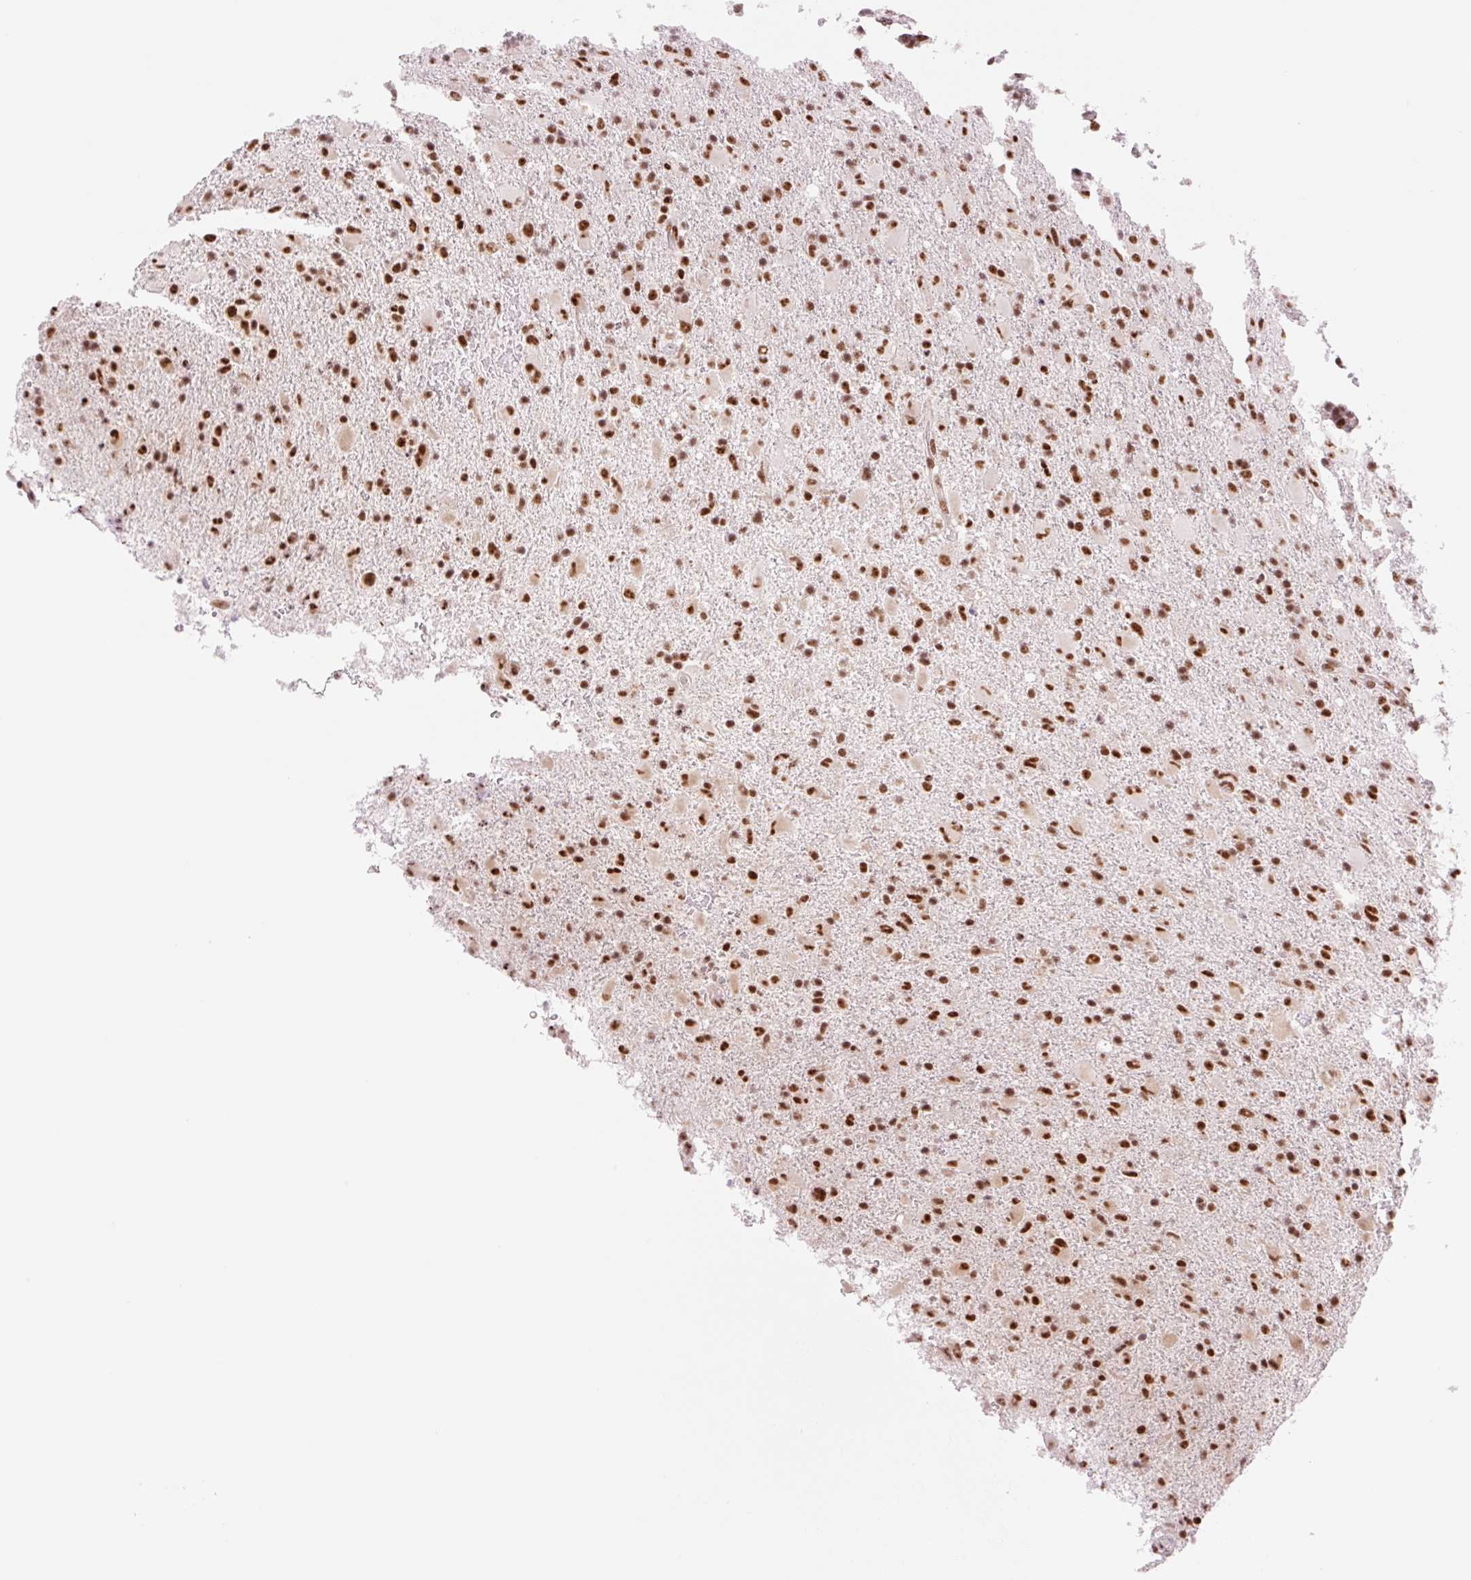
{"staining": {"intensity": "strong", "quantity": ">75%", "location": "nuclear"}, "tissue": "glioma", "cell_type": "Tumor cells", "image_type": "cancer", "snomed": [{"axis": "morphology", "description": "Glioma, malignant, Low grade"}, {"axis": "topography", "description": "Brain"}], "caption": "Brown immunohistochemical staining in glioma reveals strong nuclear expression in approximately >75% of tumor cells.", "gene": "PRDM11", "patient": {"sex": "male", "age": 65}}